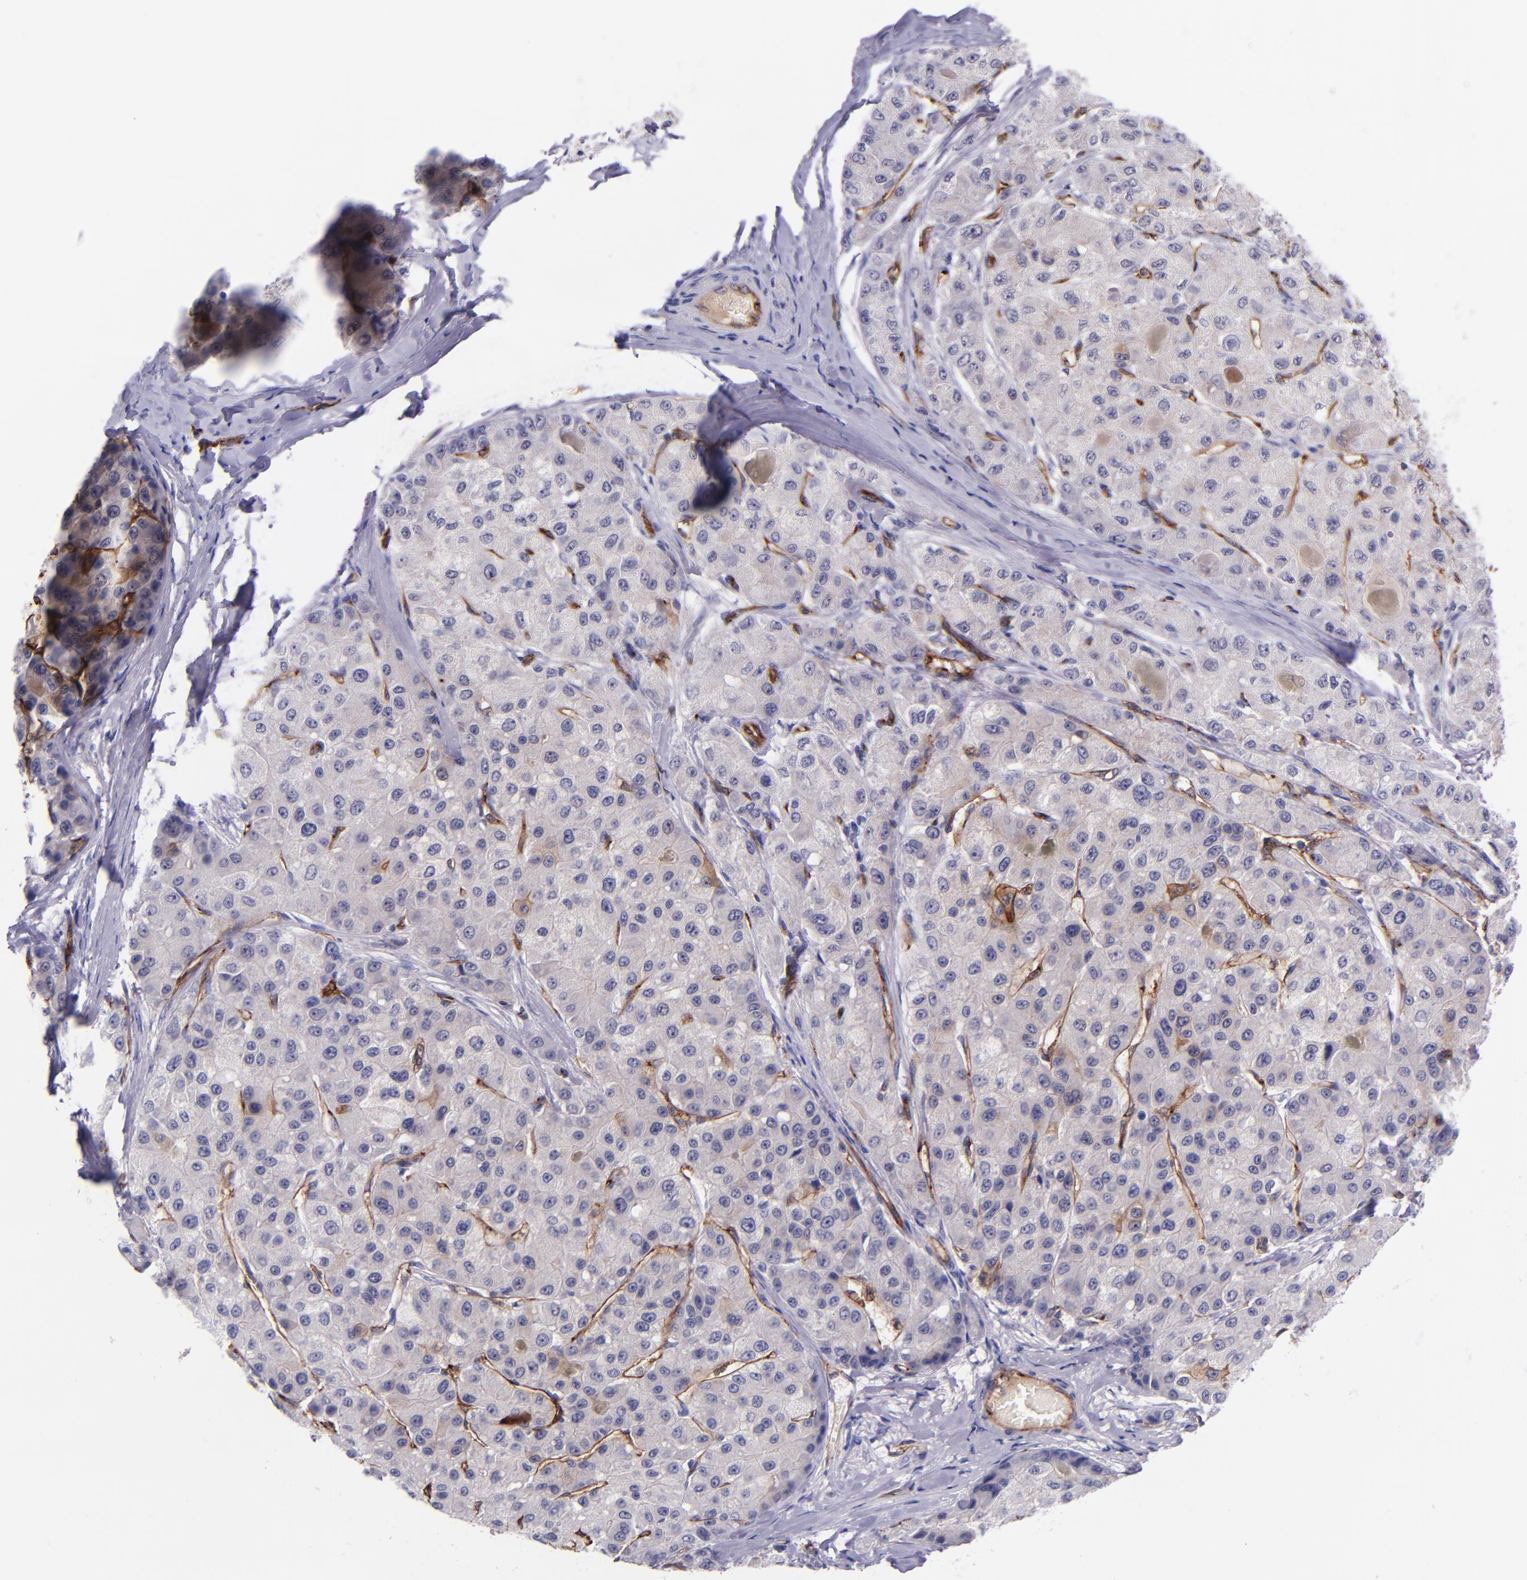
{"staining": {"intensity": "negative", "quantity": "none", "location": "none"}, "tissue": "liver cancer", "cell_type": "Tumor cells", "image_type": "cancer", "snomed": [{"axis": "morphology", "description": "Carcinoma, Hepatocellular, NOS"}, {"axis": "topography", "description": "Liver"}], "caption": "Immunohistochemistry photomicrograph of neoplastic tissue: human liver hepatocellular carcinoma stained with DAB shows no significant protein expression in tumor cells.", "gene": "NOS3", "patient": {"sex": "male", "age": 80}}